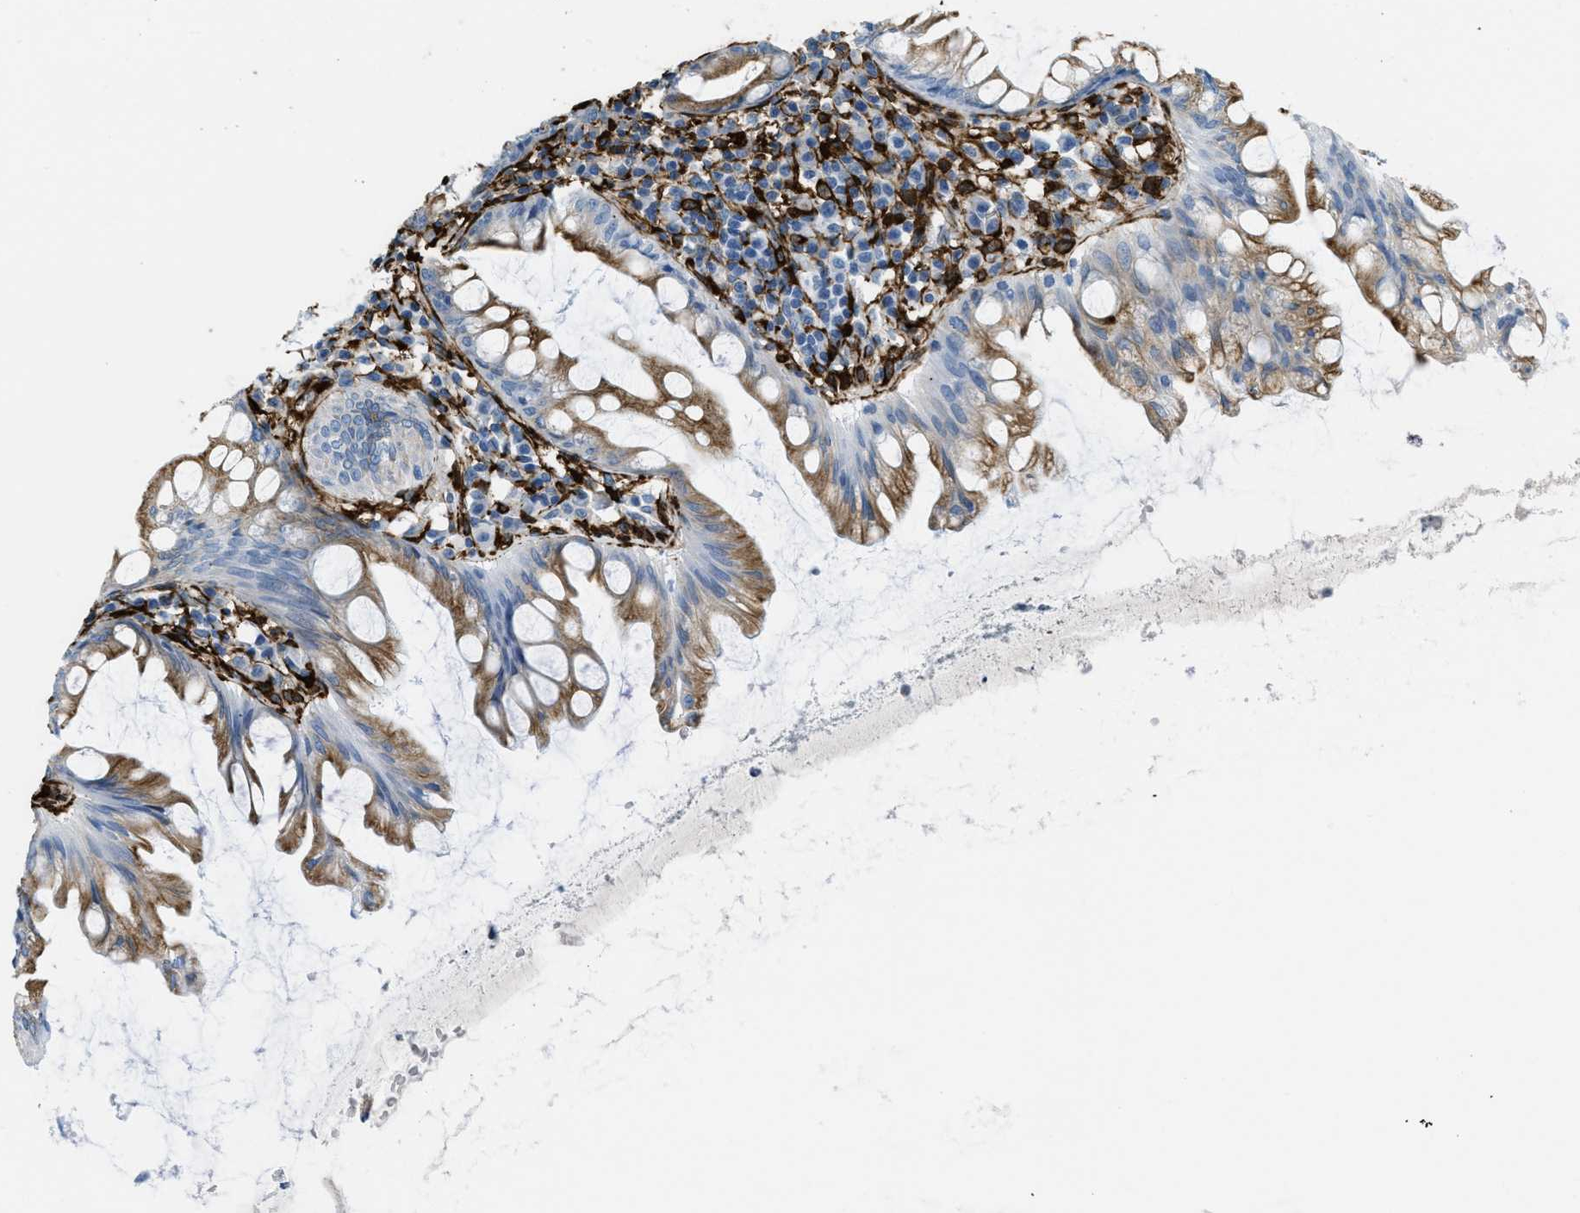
{"staining": {"intensity": "moderate", "quantity": ">75%", "location": "cytoplasmic/membranous"}, "tissue": "appendix", "cell_type": "Glandular cells", "image_type": "normal", "snomed": [{"axis": "morphology", "description": "Normal tissue, NOS"}, {"axis": "topography", "description": "Appendix"}], "caption": "Protein expression analysis of unremarkable human appendix reveals moderate cytoplasmic/membranous expression in approximately >75% of glandular cells. Ihc stains the protein of interest in brown and the nuclei are stained blue.", "gene": "CALD1", "patient": {"sex": "male", "age": 56}}